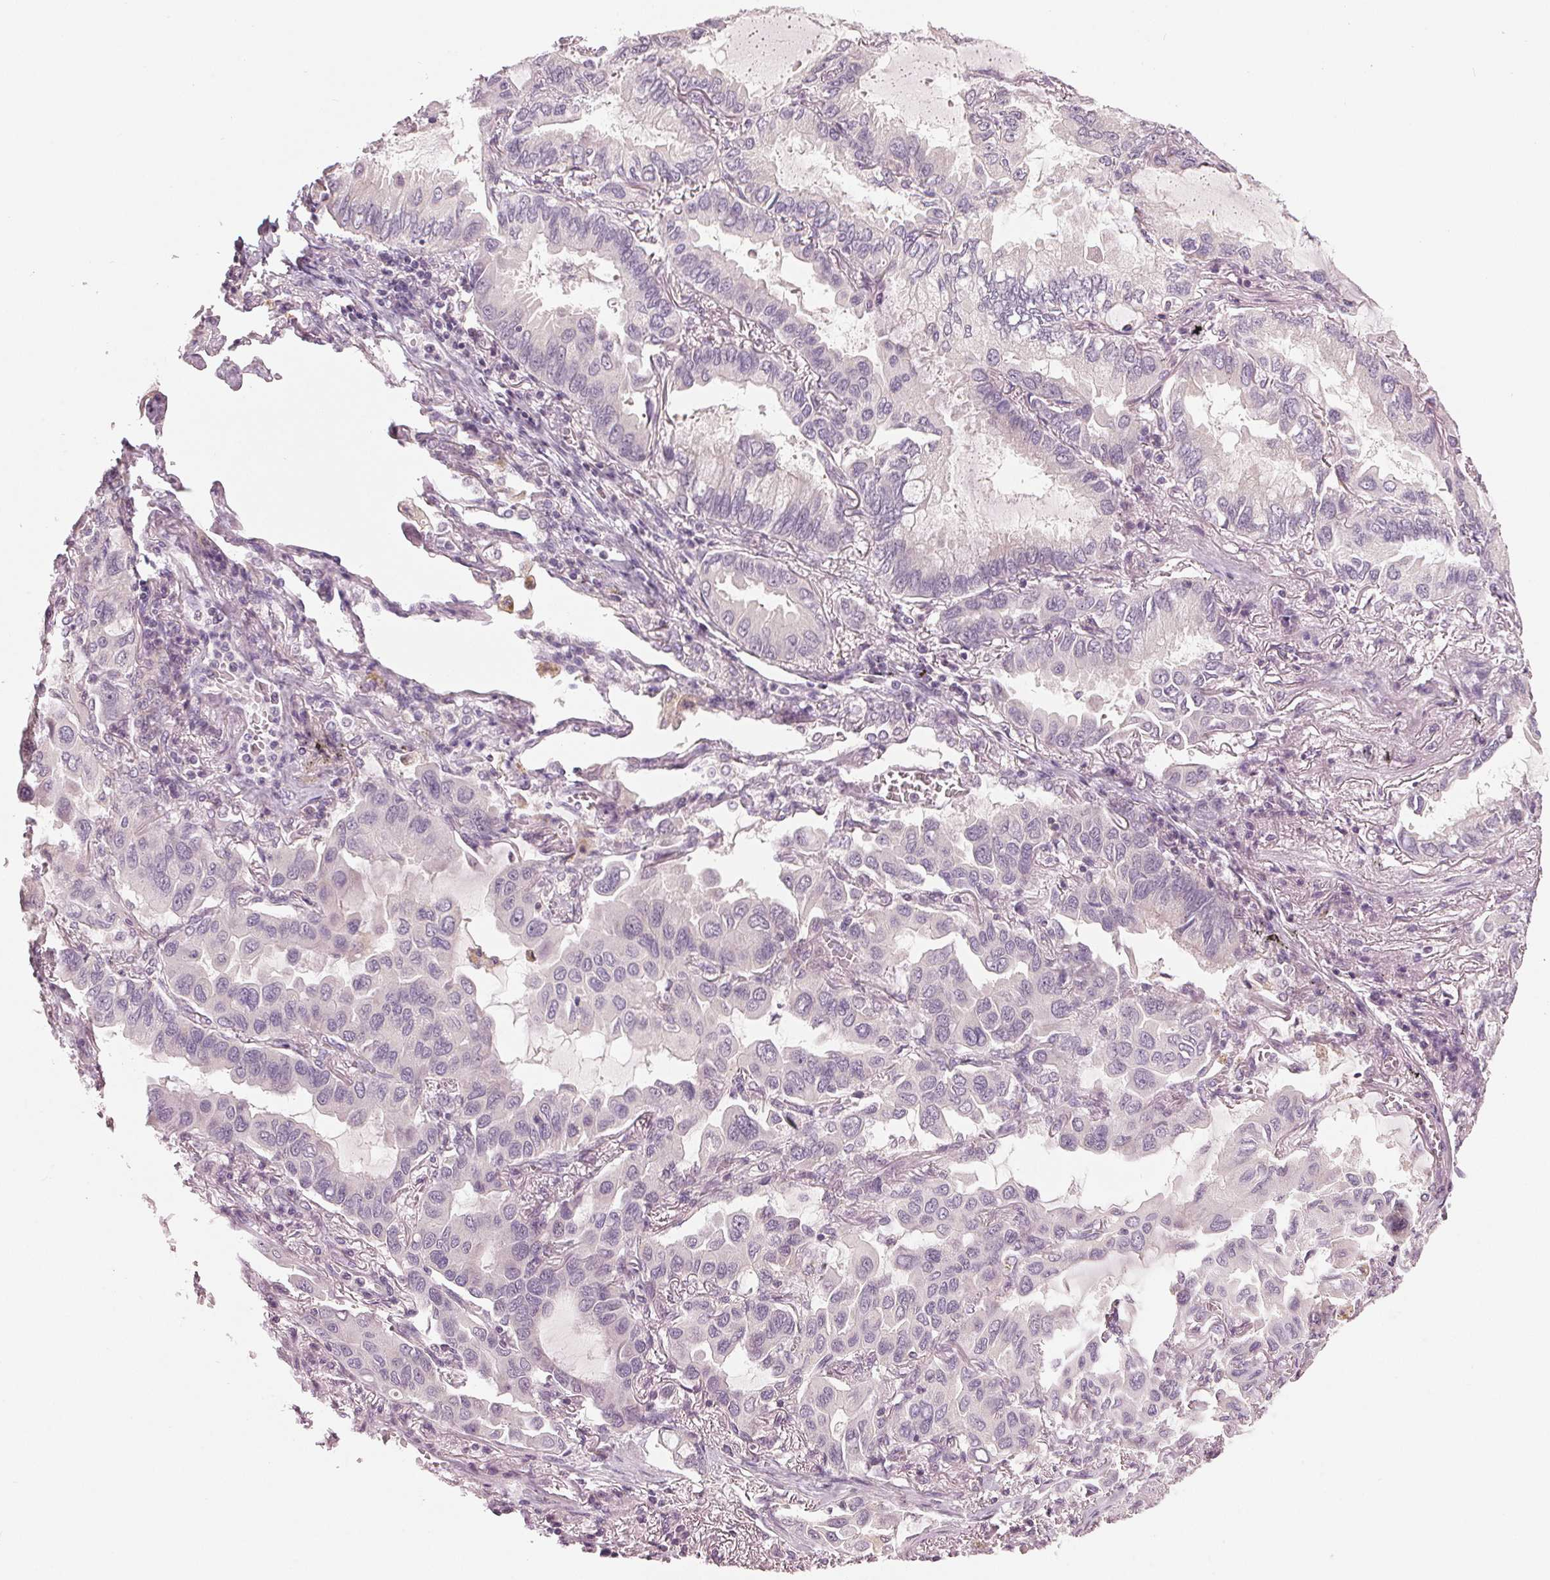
{"staining": {"intensity": "negative", "quantity": "none", "location": "none"}, "tissue": "lung cancer", "cell_type": "Tumor cells", "image_type": "cancer", "snomed": [{"axis": "morphology", "description": "Adenocarcinoma, NOS"}, {"axis": "topography", "description": "Lung"}], "caption": "A micrograph of adenocarcinoma (lung) stained for a protein reveals no brown staining in tumor cells.", "gene": "ZNF605", "patient": {"sex": "male", "age": 64}}